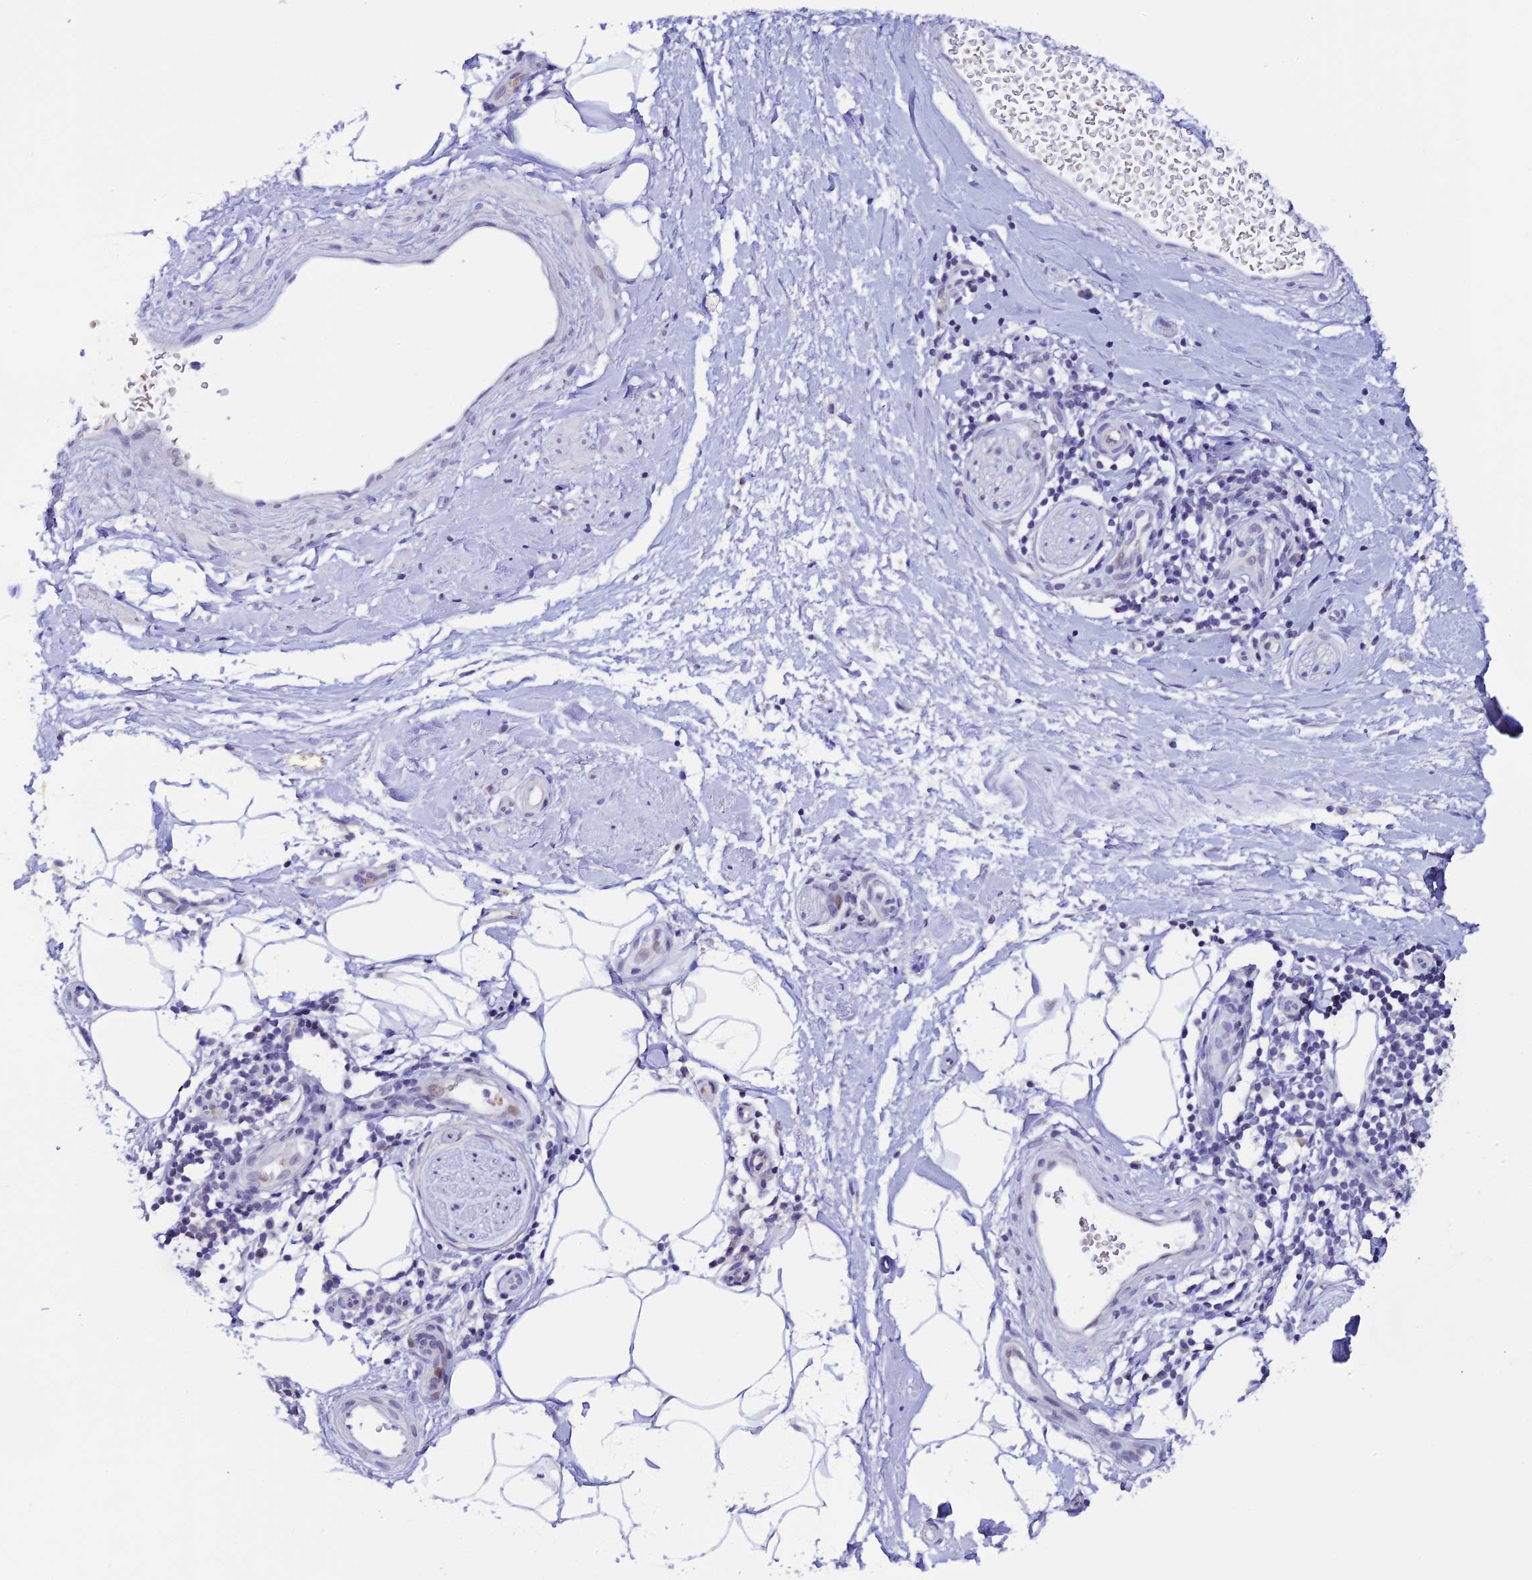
{"staining": {"intensity": "negative", "quantity": "none", "location": "none"}, "tissue": "adipose tissue", "cell_type": "Adipocytes", "image_type": "normal", "snomed": [{"axis": "morphology", "description": "Normal tissue, NOS"}, {"axis": "topography", "description": "Soft tissue"}, {"axis": "topography", "description": "Adipose tissue"}, {"axis": "topography", "description": "Vascular tissue"}, {"axis": "topography", "description": "Peripheral nerve tissue"}], "caption": "Immunohistochemical staining of unremarkable human adipose tissue displays no significant positivity in adipocytes.", "gene": "RASGEF1B", "patient": {"sex": "male", "age": 74}}